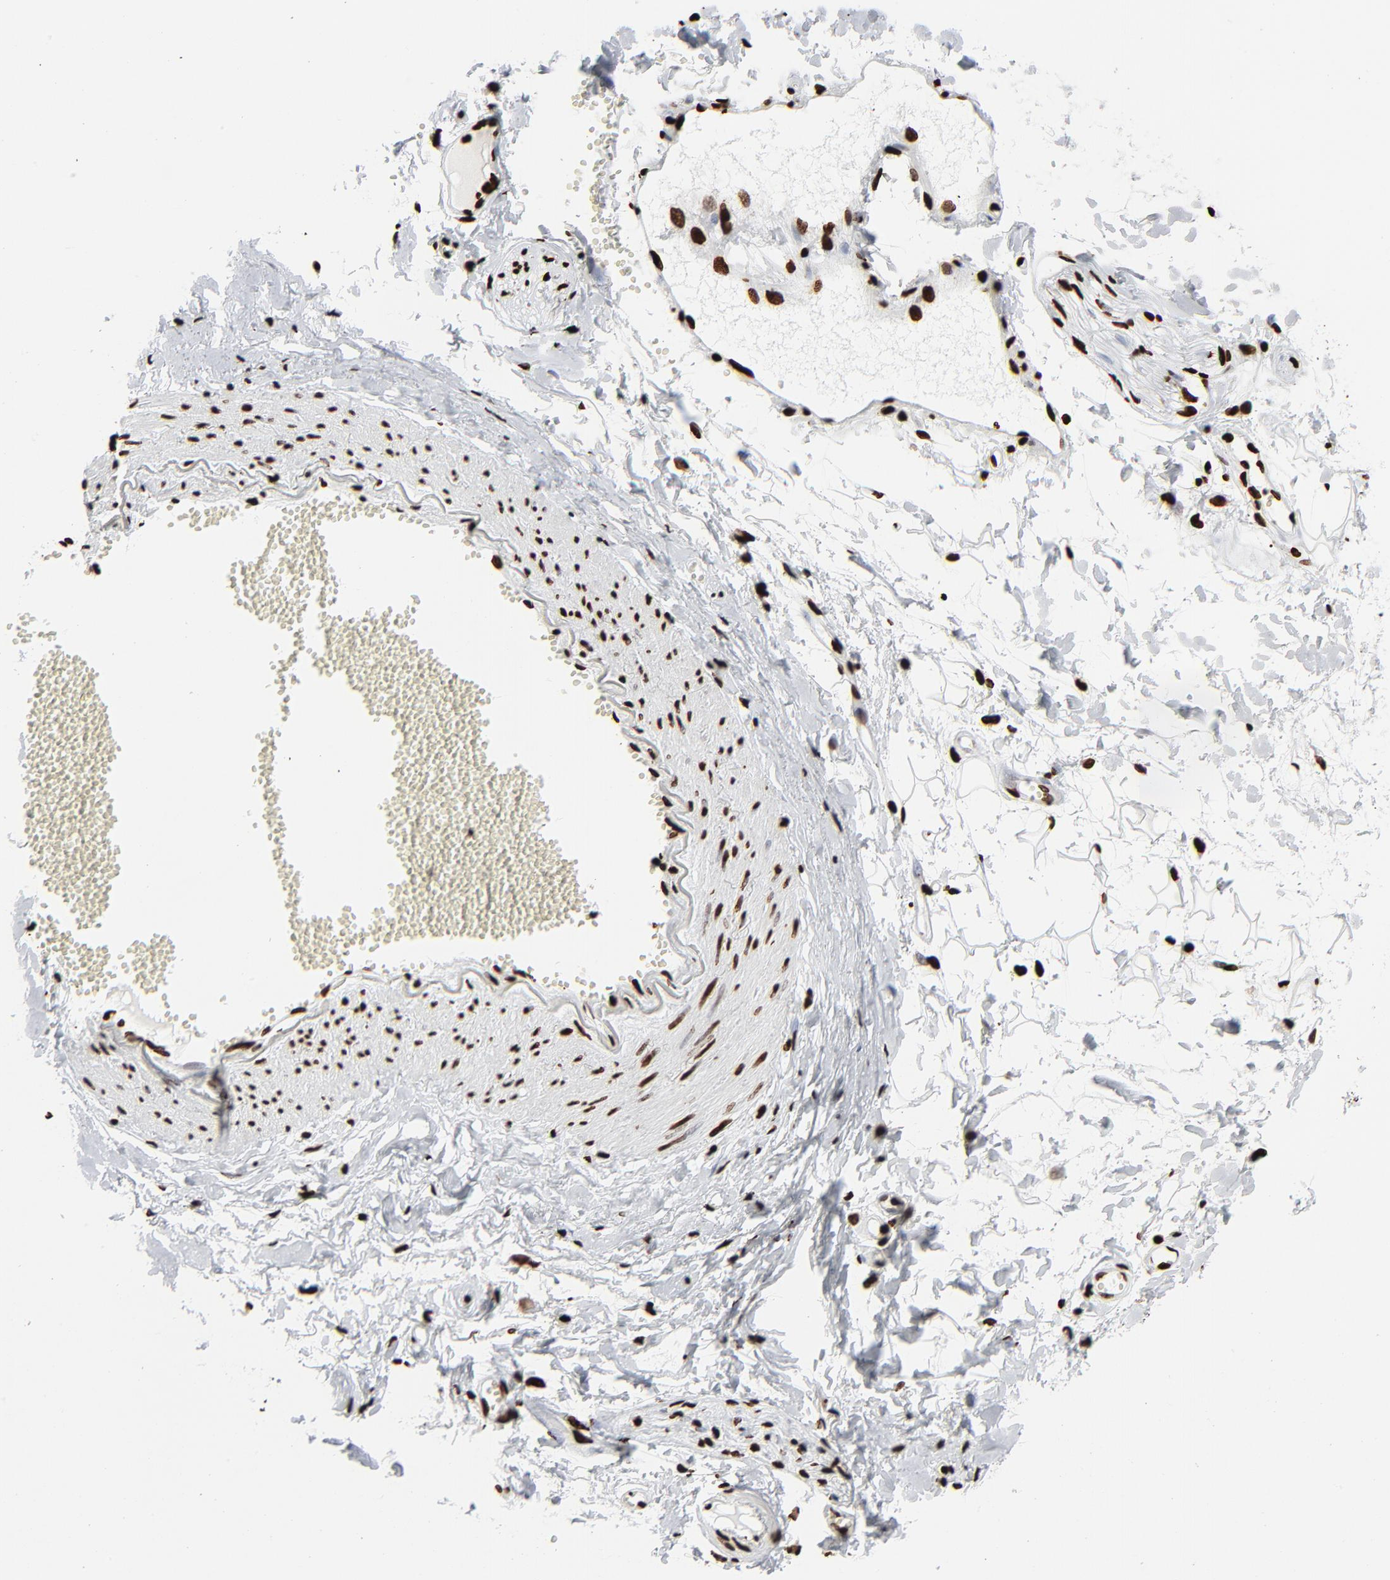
{"staining": {"intensity": "strong", "quantity": ">75%", "location": "nuclear"}, "tissue": "adipose tissue", "cell_type": "Adipocytes", "image_type": "normal", "snomed": [{"axis": "morphology", "description": "Normal tissue, NOS"}, {"axis": "morphology", "description": "Inflammation, NOS"}, {"axis": "topography", "description": "Salivary gland"}, {"axis": "topography", "description": "Peripheral nerve tissue"}], "caption": "DAB immunohistochemical staining of benign human adipose tissue demonstrates strong nuclear protein expression in approximately >75% of adipocytes.", "gene": "H3", "patient": {"sex": "female", "age": 75}}